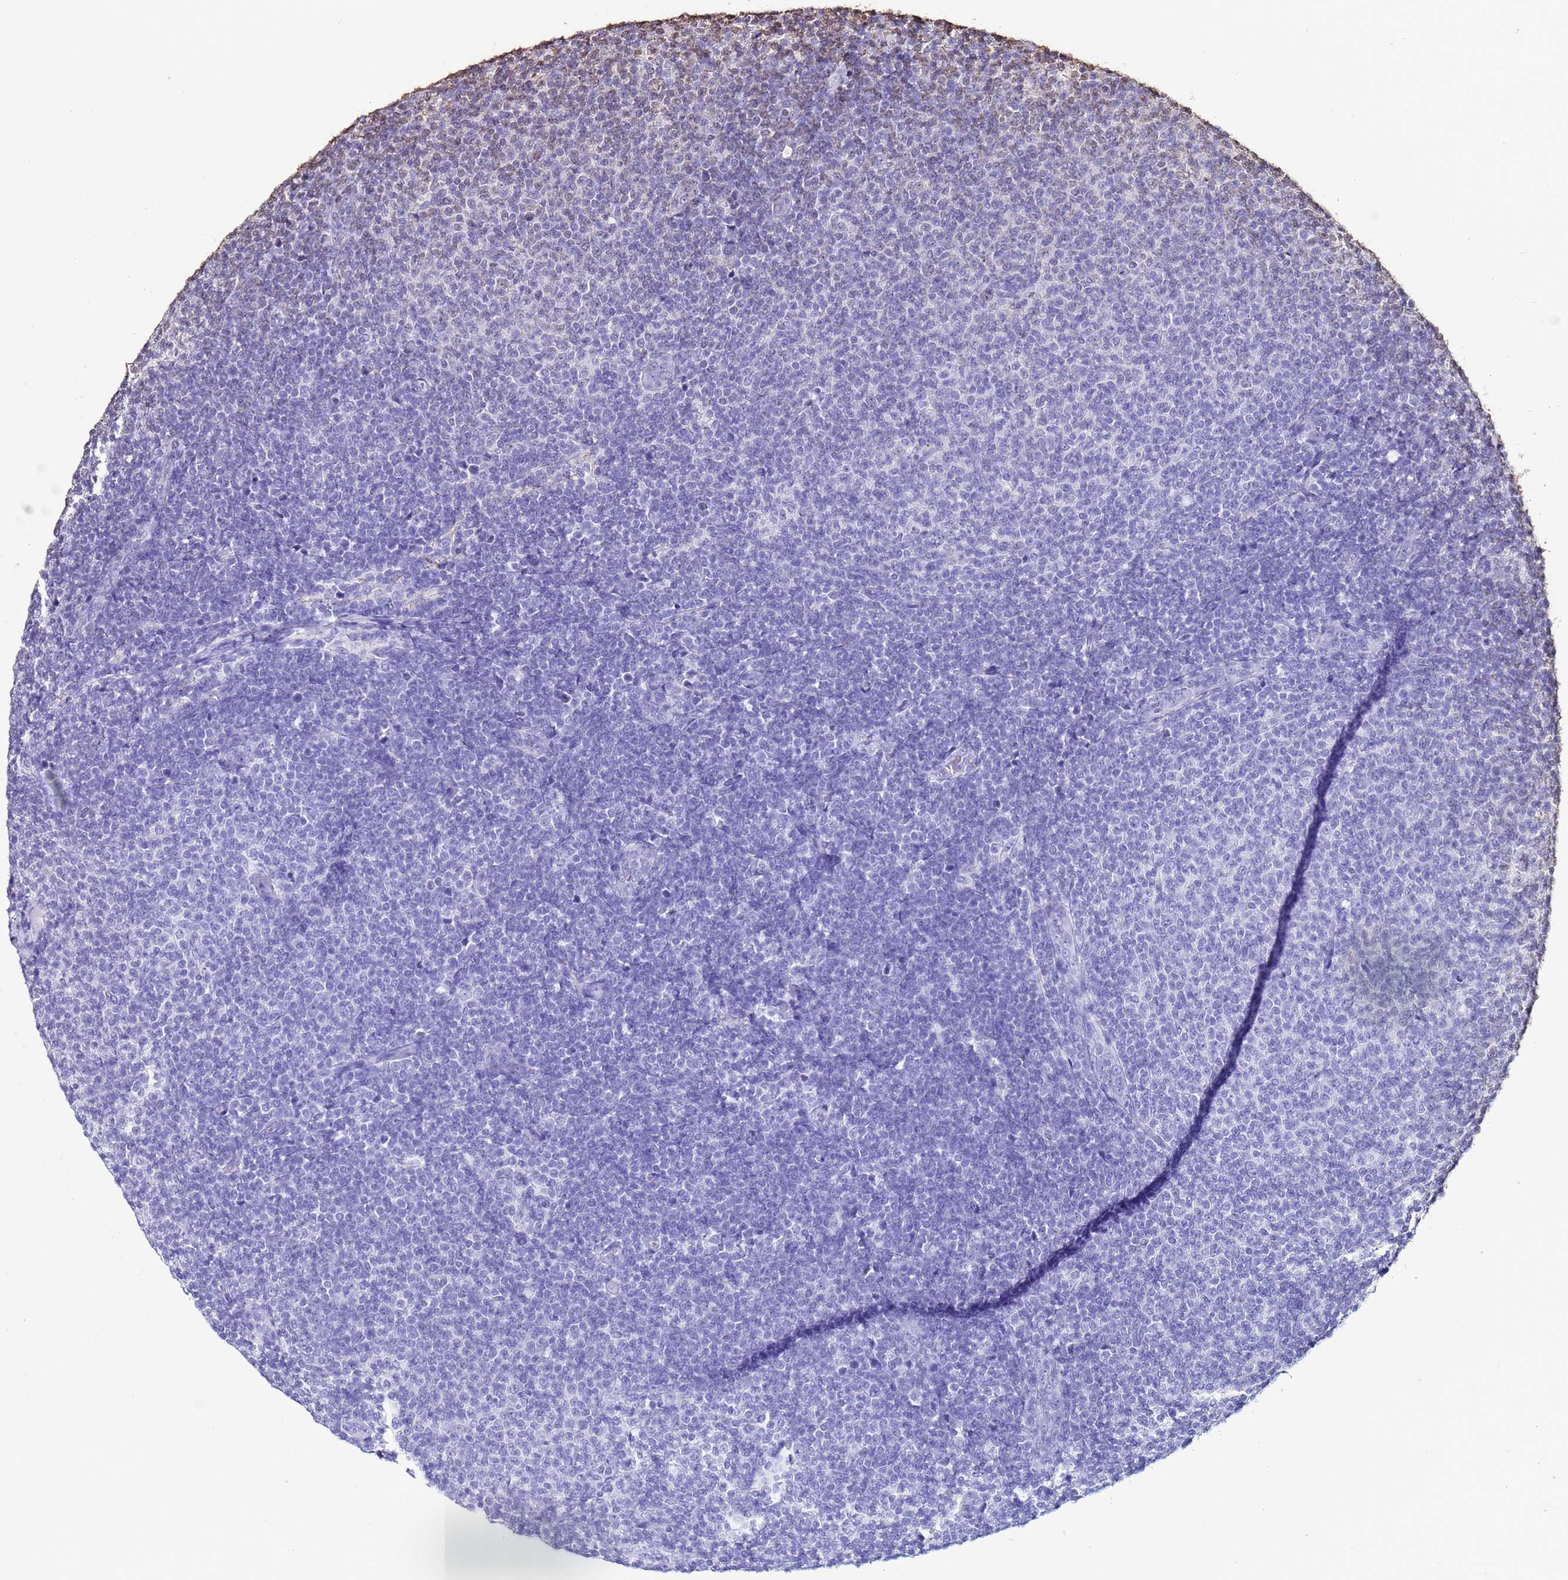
{"staining": {"intensity": "negative", "quantity": "none", "location": "none"}, "tissue": "lymphoma", "cell_type": "Tumor cells", "image_type": "cancer", "snomed": [{"axis": "morphology", "description": "Malignant lymphoma, non-Hodgkin's type, Low grade"}, {"axis": "topography", "description": "Lymph node"}], "caption": "There is no significant positivity in tumor cells of low-grade malignant lymphoma, non-Hodgkin's type.", "gene": "TRIP6", "patient": {"sex": "male", "age": 66}}